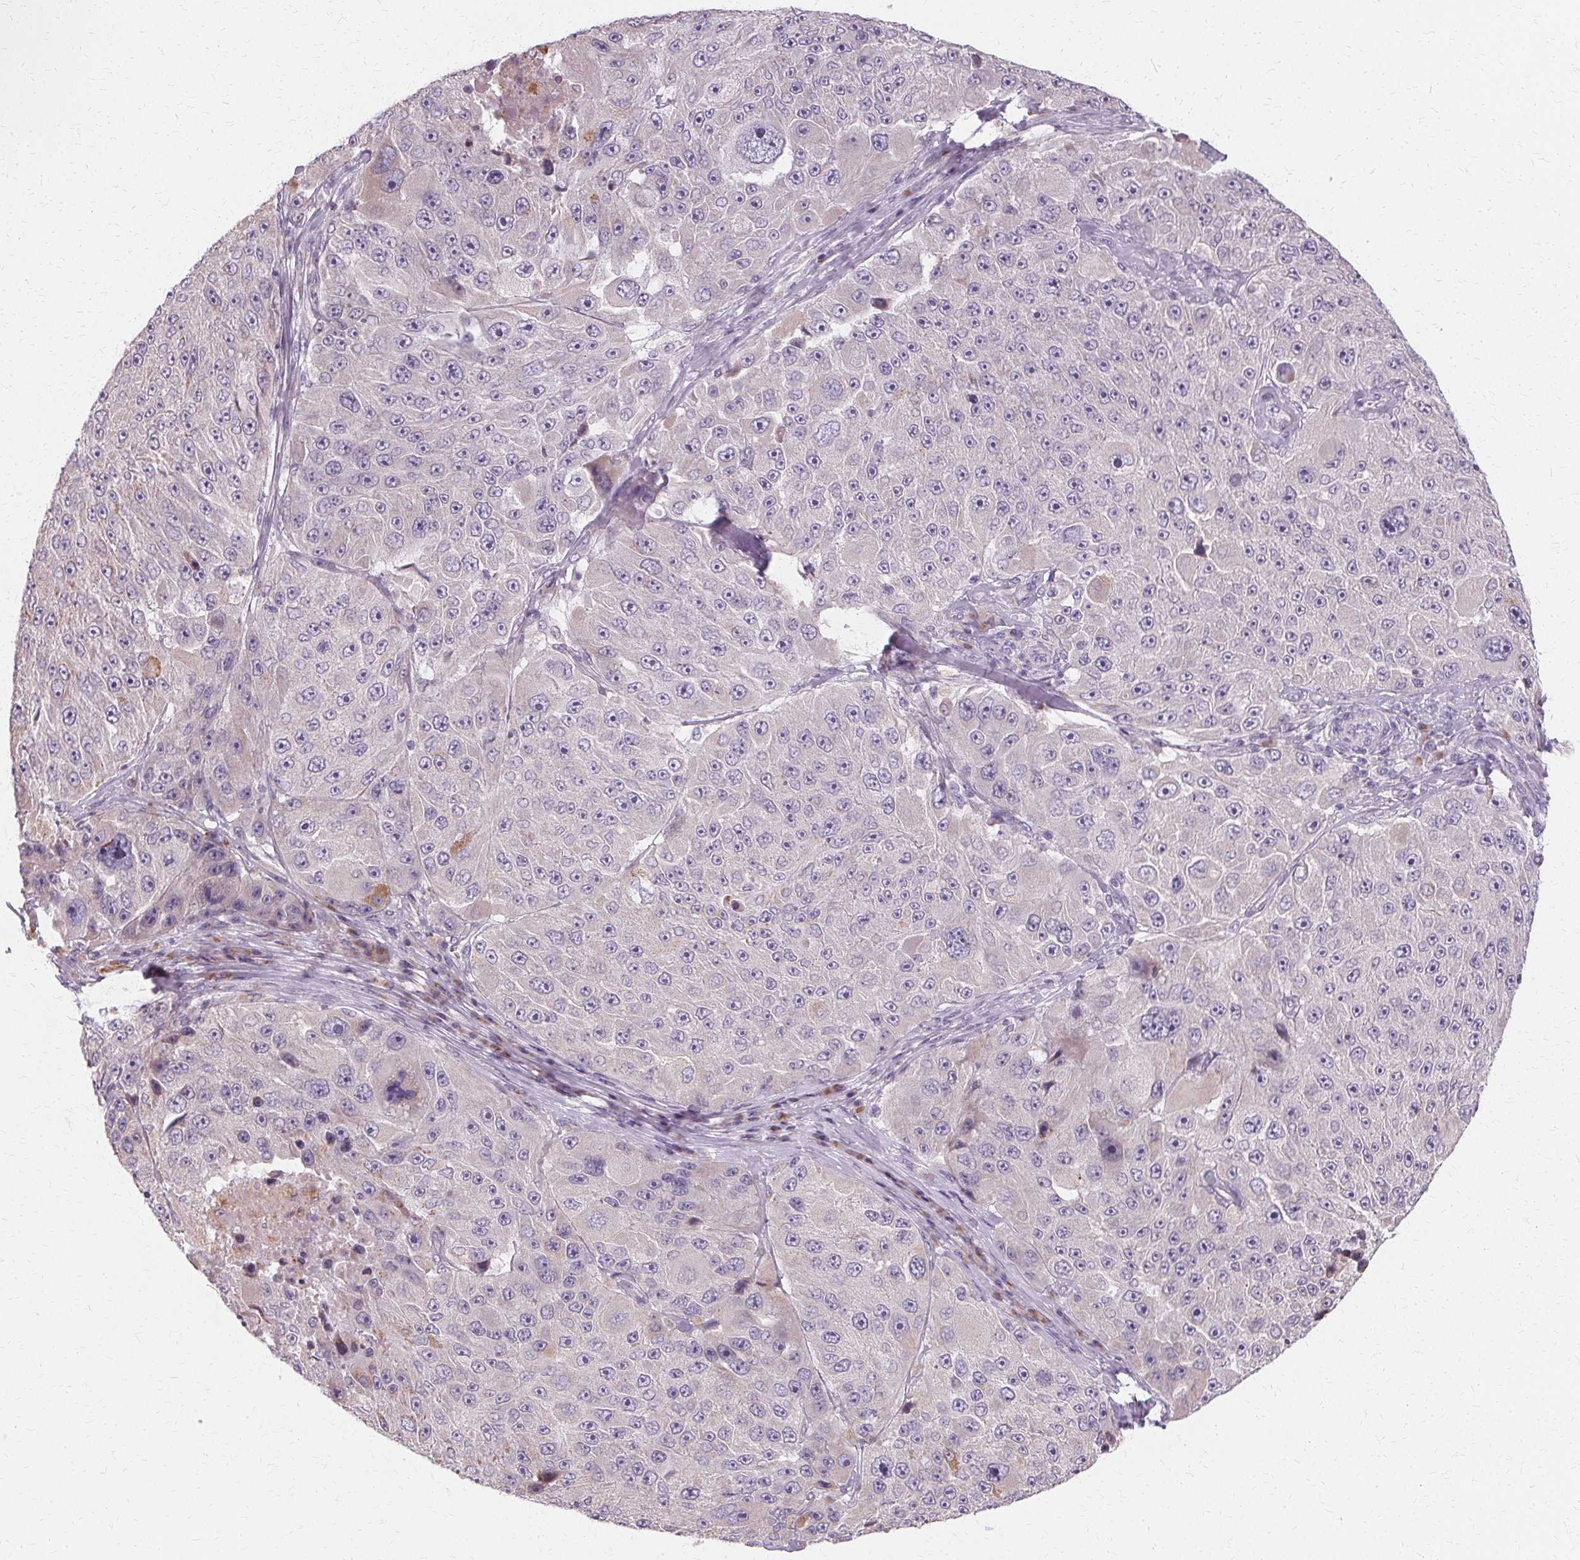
{"staining": {"intensity": "negative", "quantity": "none", "location": "none"}, "tissue": "melanoma", "cell_type": "Tumor cells", "image_type": "cancer", "snomed": [{"axis": "morphology", "description": "Malignant melanoma, Metastatic site"}, {"axis": "topography", "description": "Lymph node"}], "caption": "Melanoma stained for a protein using immunohistochemistry (IHC) shows no positivity tumor cells.", "gene": "FCRL3", "patient": {"sex": "male", "age": 62}}